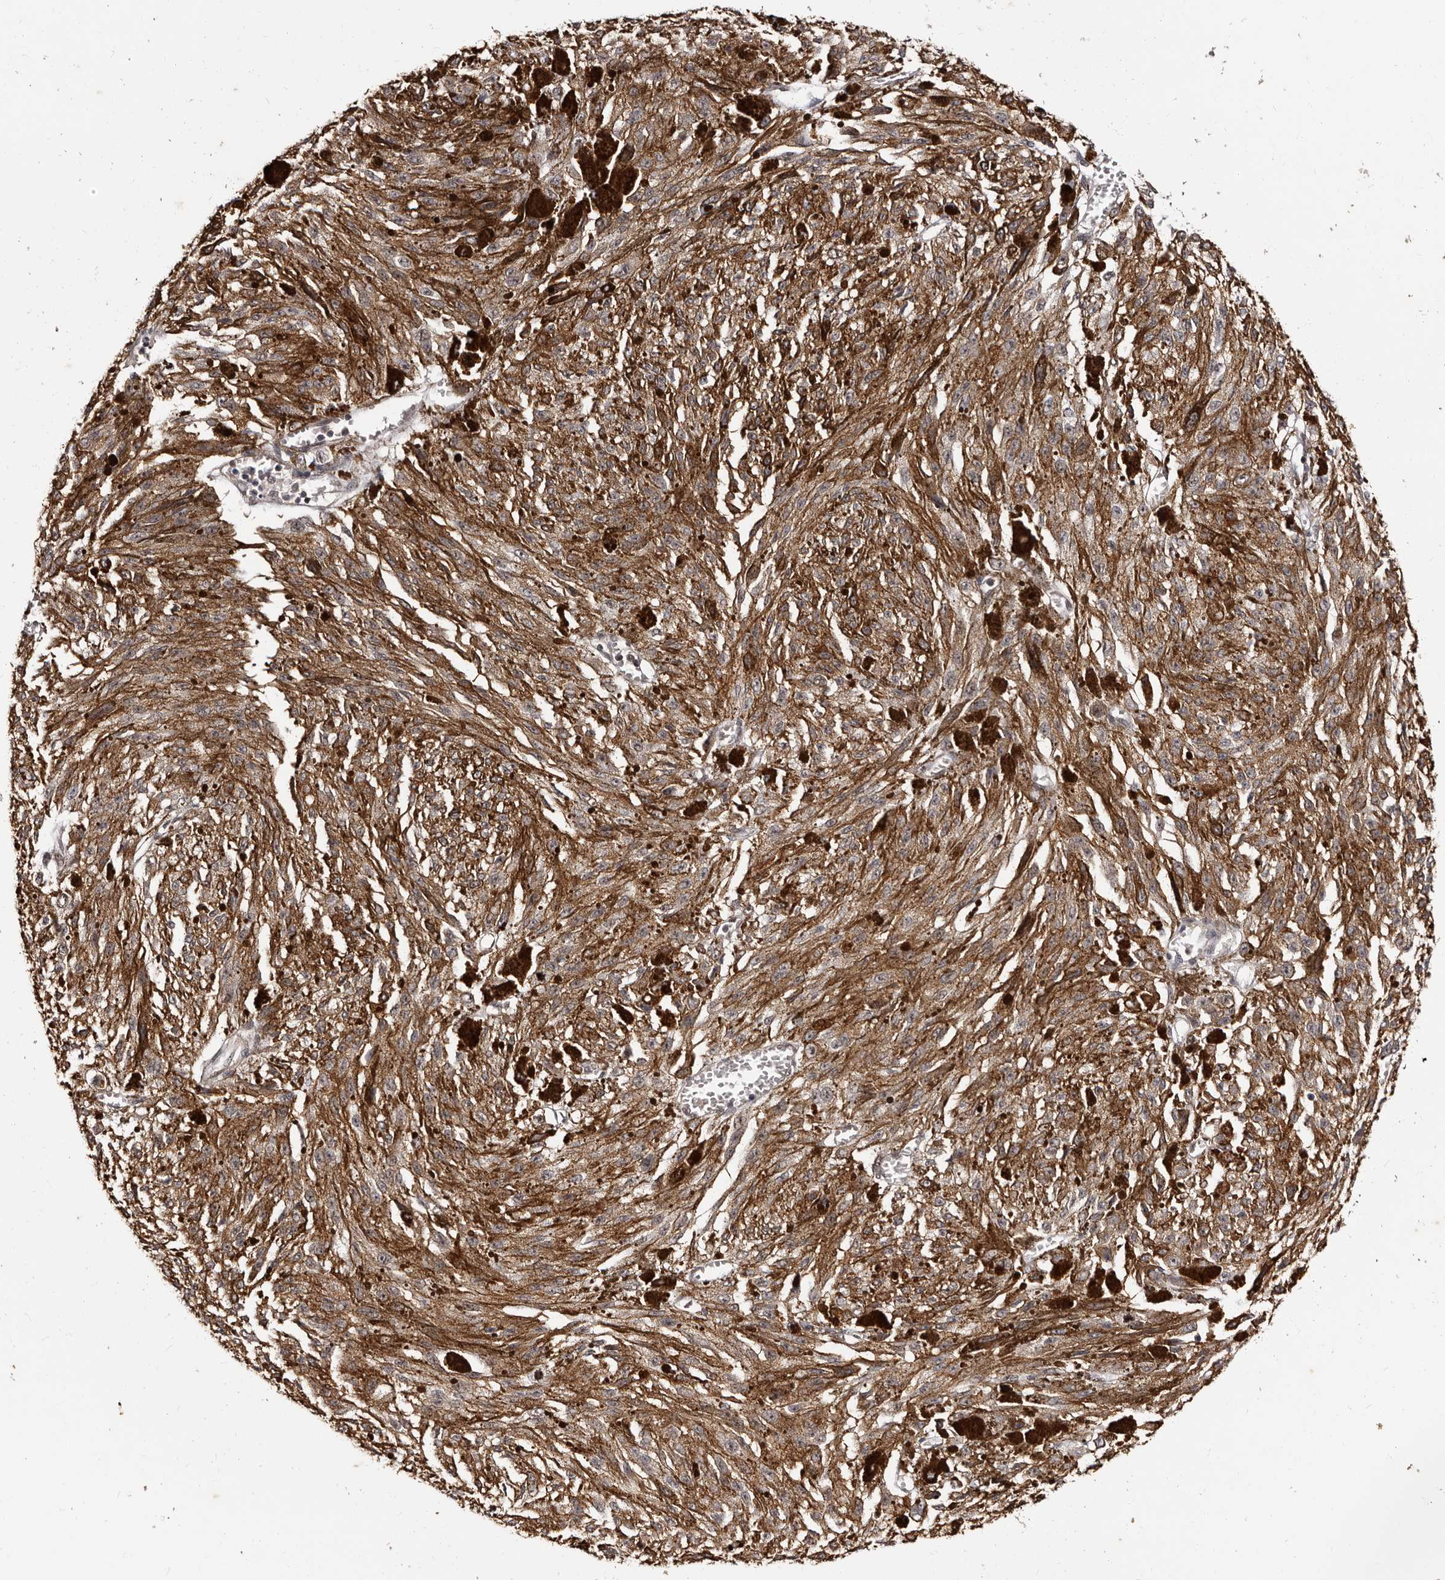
{"staining": {"intensity": "weak", "quantity": ">75%", "location": "cytoplasmic/membranous"}, "tissue": "melanoma", "cell_type": "Tumor cells", "image_type": "cancer", "snomed": [{"axis": "morphology", "description": "Malignant melanoma, NOS"}, {"axis": "topography", "description": "Other"}], "caption": "Immunohistochemistry (IHC) of human melanoma displays low levels of weak cytoplasmic/membranous positivity in about >75% of tumor cells.", "gene": "TBC1D22B", "patient": {"sex": "male", "age": 79}}